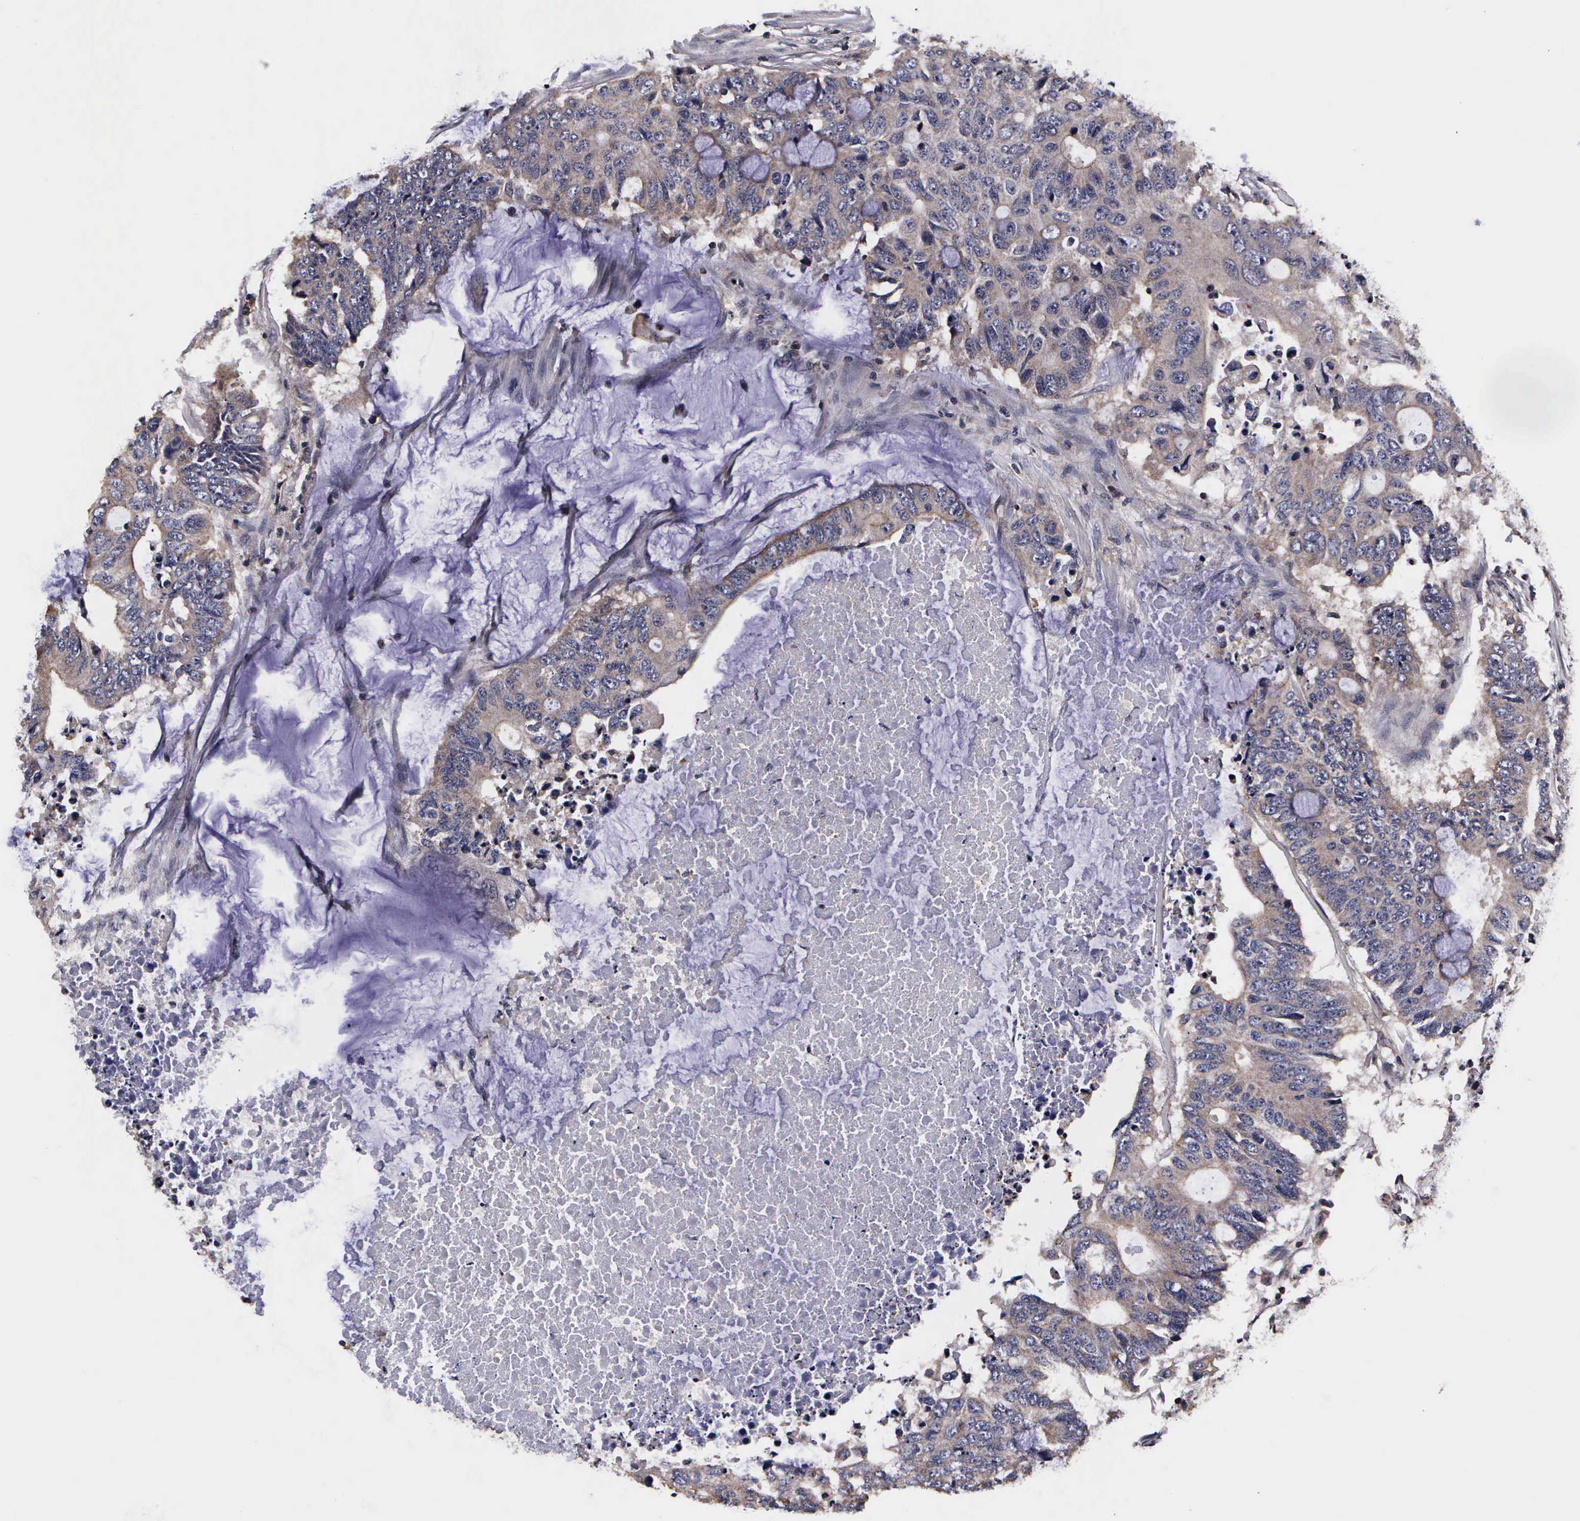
{"staining": {"intensity": "weak", "quantity": ">75%", "location": "cytoplasmic/membranous"}, "tissue": "colorectal cancer", "cell_type": "Tumor cells", "image_type": "cancer", "snomed": [{"axis": "morphology", "description": "Adenocarcinoma, NOS"}, {"axis": "topography", "description": "Colon"}], "caption": "Immunohistochemistry (IHC) of colorectal cancer (adenocarcinoma) demonstrates low levels of weak cytoplasmic/membranous staining in about >75% of tumor cells.", "gene": "PSMA3", "patient": {"sex": "male", "age": 71}}